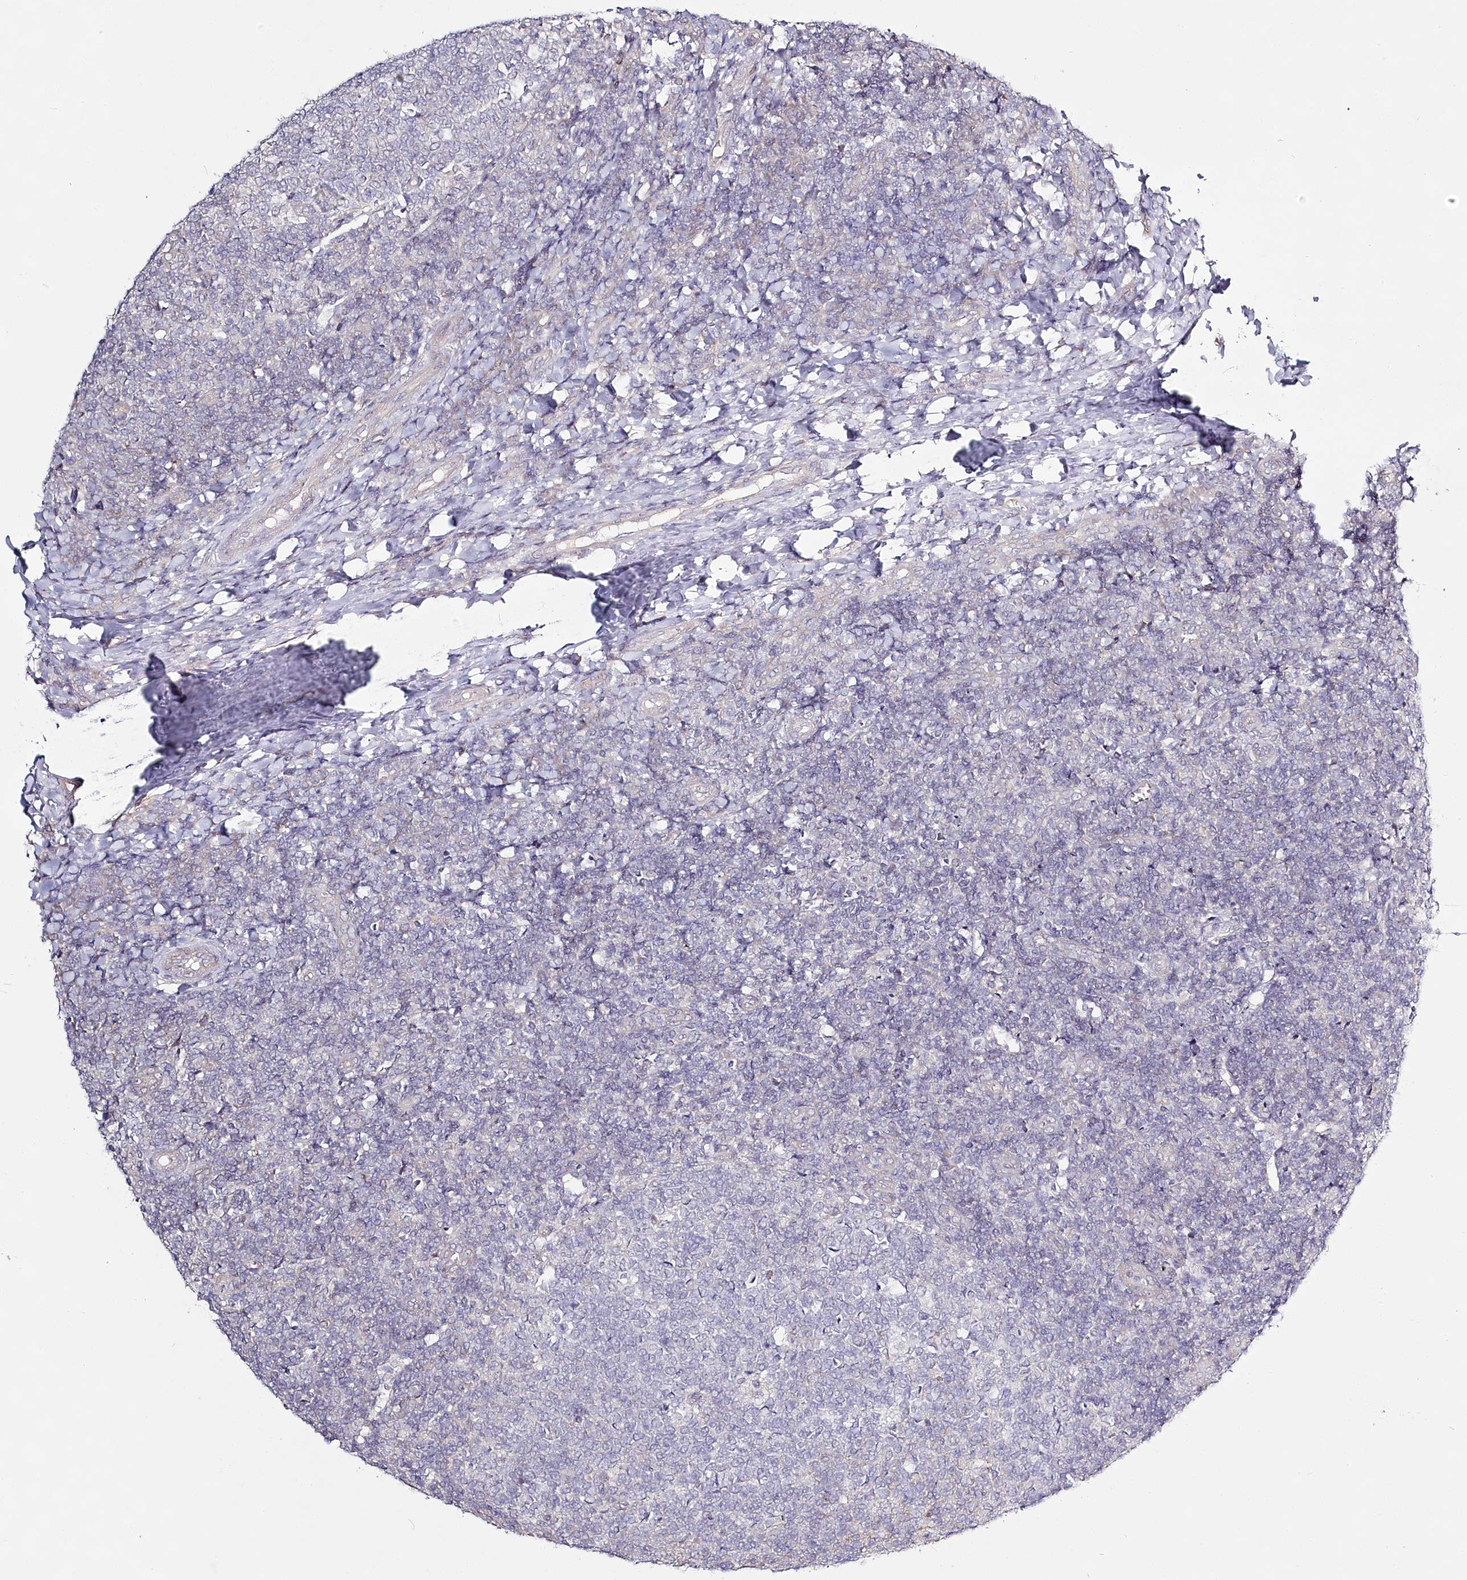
{"staining": {"intensity": "negative", "quantity": "none", "location": "none"}, "tissue": "tonsil", "cell_type": "Germinal center cells", "image_type": "normal", "snomed": [{"axis": "morphology", "description": "Normal tissue, NOS"}, {"axis": "topography", "description": "Tonsil"}], "caption": "Immunohistochemistry image of normal tonsil: tonsil stained with DAB (3,3'-diaminobenzidine) exhibits no significant protein positivity in germinal center cells. Nuclei are stained in blue.", "gene": "SPINK13", "patient": {"sex": "female", "age": 19}}